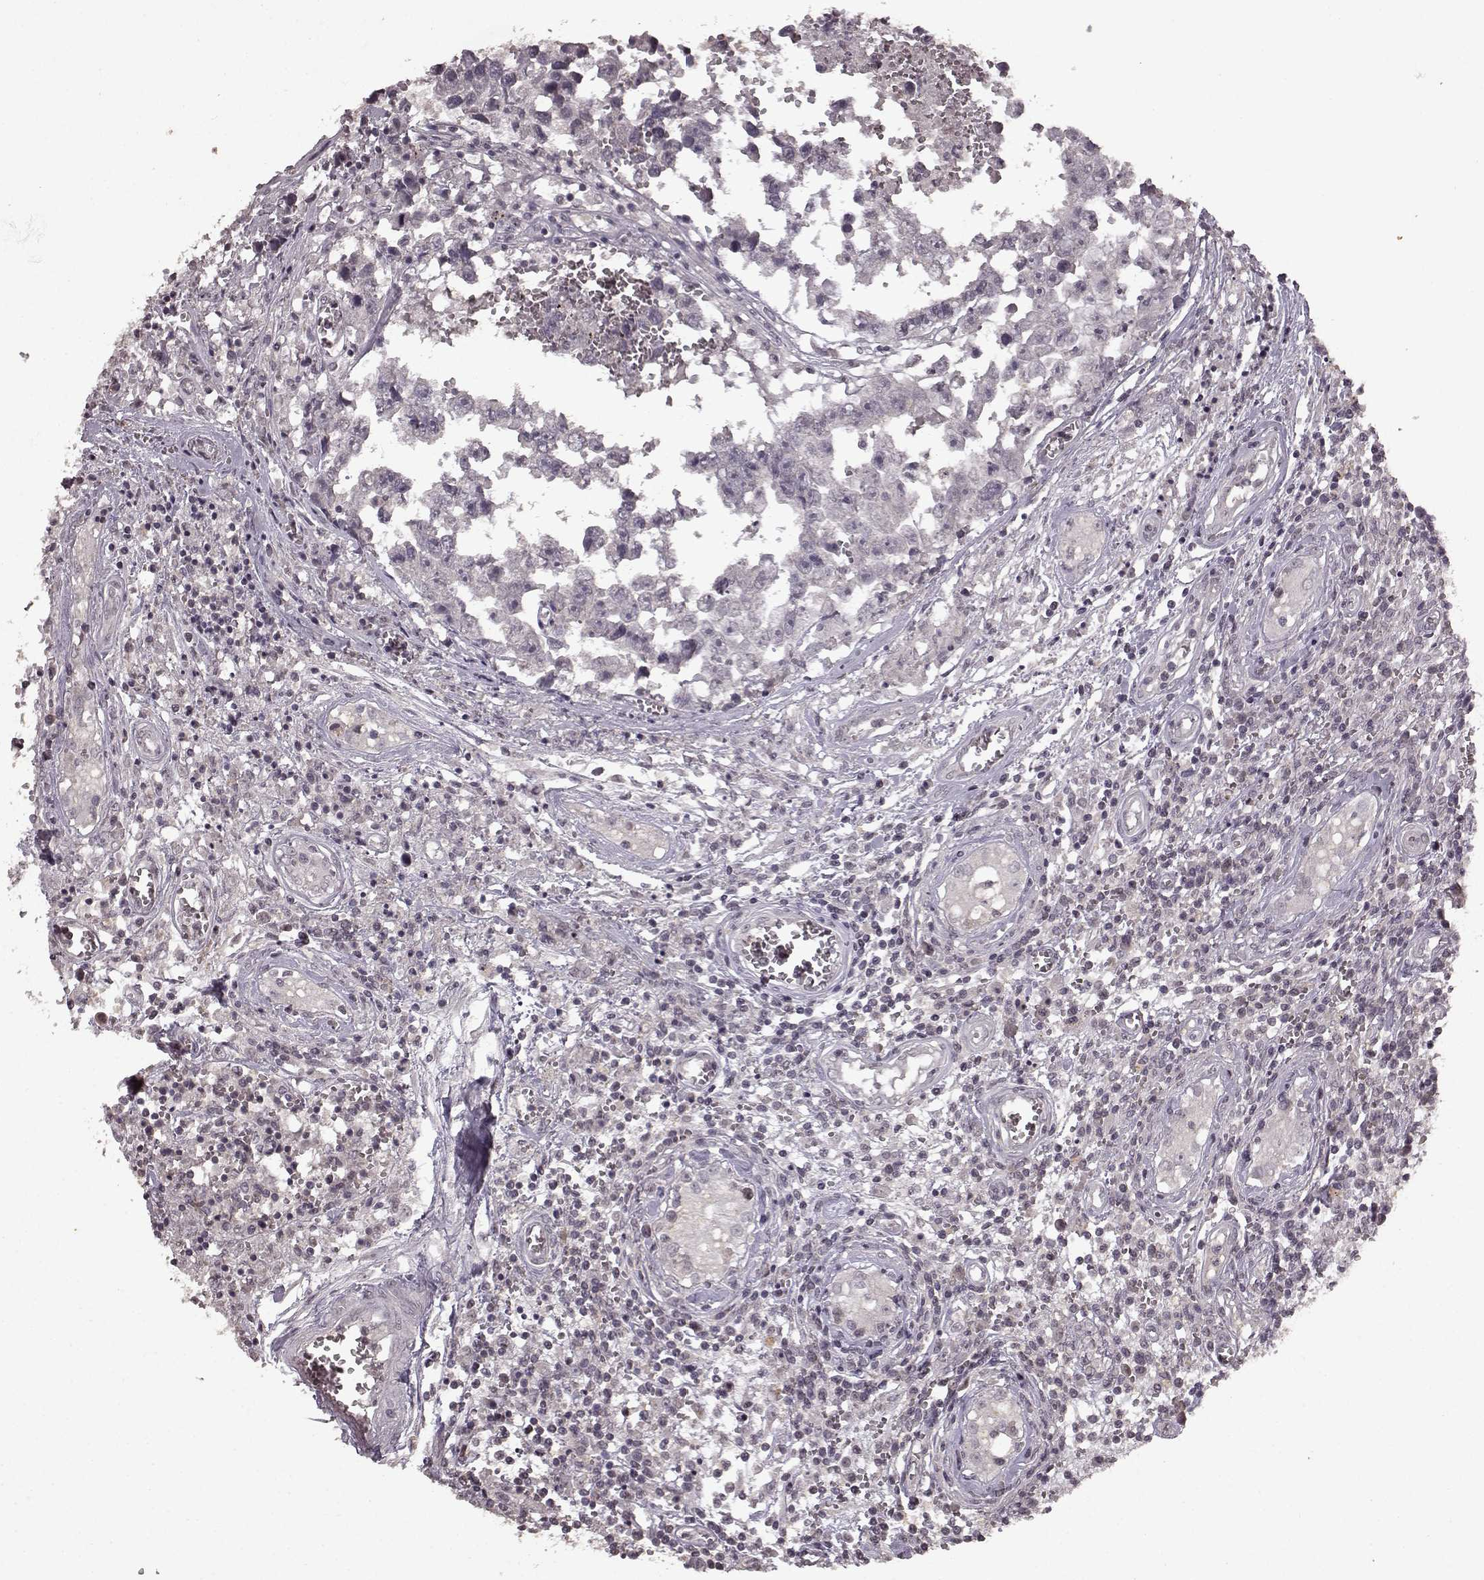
{"staining": {"intensity": "negative", "quantity": "none", "location": "none"}, "tissue": "testis cancer", "cell_type": "Tumor cells", "image_type": "cancer", "snomed": [{"axis": "morphology", "description": "Carcinoma, Embryonal, NOS"}, {"axis": "topography", "description": "Testis"}], "caption": "An immunohistochemistry image of testis embryonal carcinoma is shown. There is no staining in tumor cells of testis embryonal carcinoma.", "gene": "LHB", "patient": {"sex": "male", "age": 36}}